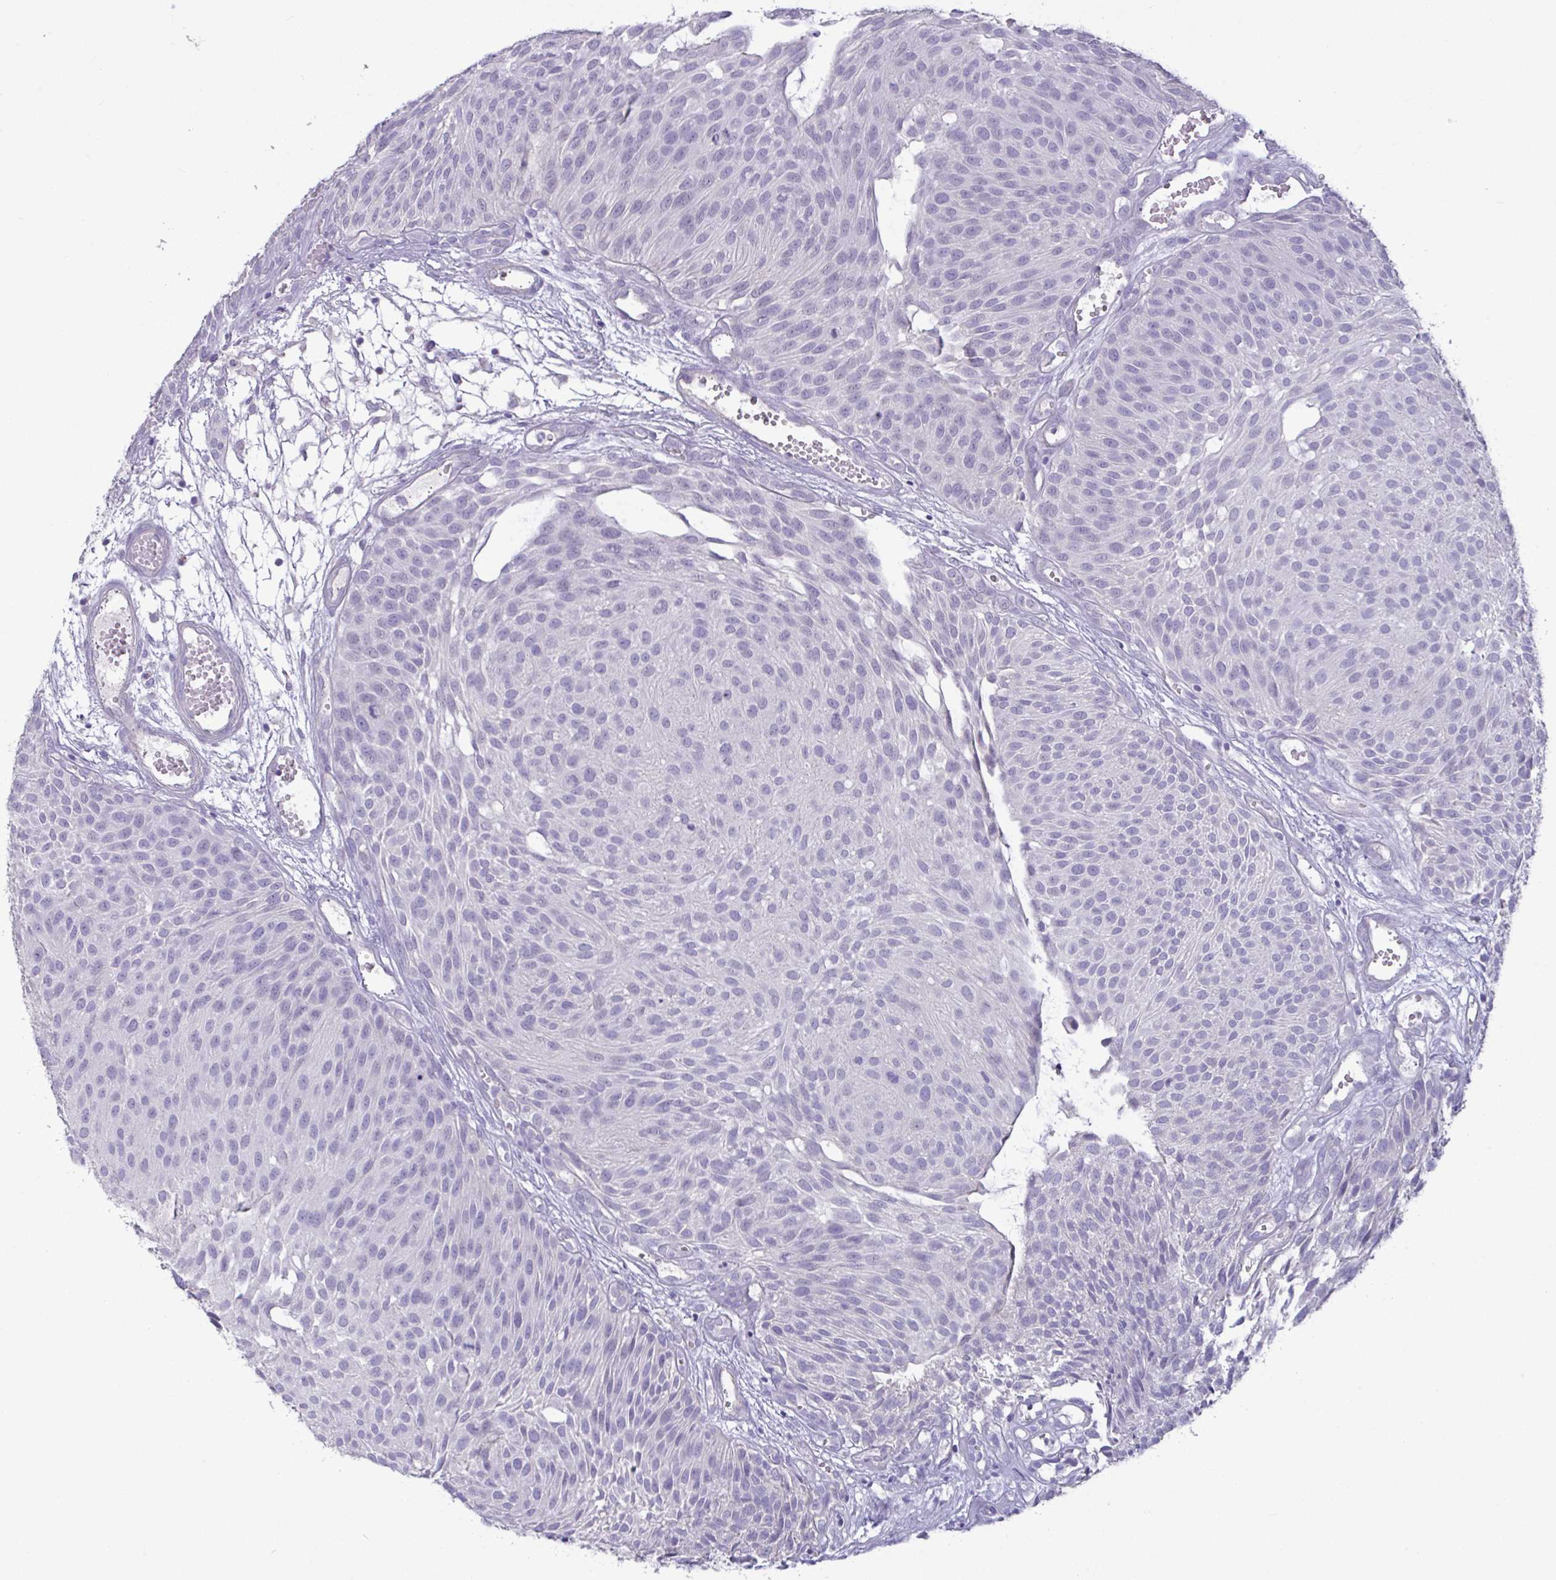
{"staining": {"intensity": "negative", "quantity": "none", "location": "none"}, "tissue": "urothelial cancer", "cell_type": "Tumor cells", "image_type": "cancer", "snomed": [{"axis": "morphology", "description": "Urothelial carcinoma, NOS"}, {"axis": "topography", "description": "Urinary bladder"}], "caption": "Human transitional cell carcinoma stained for a protein using immunohistochemistry exhibits no positivity in tumor cells.", "gene": "YBX2", "patient": {"sex": "male", "age": 84}}